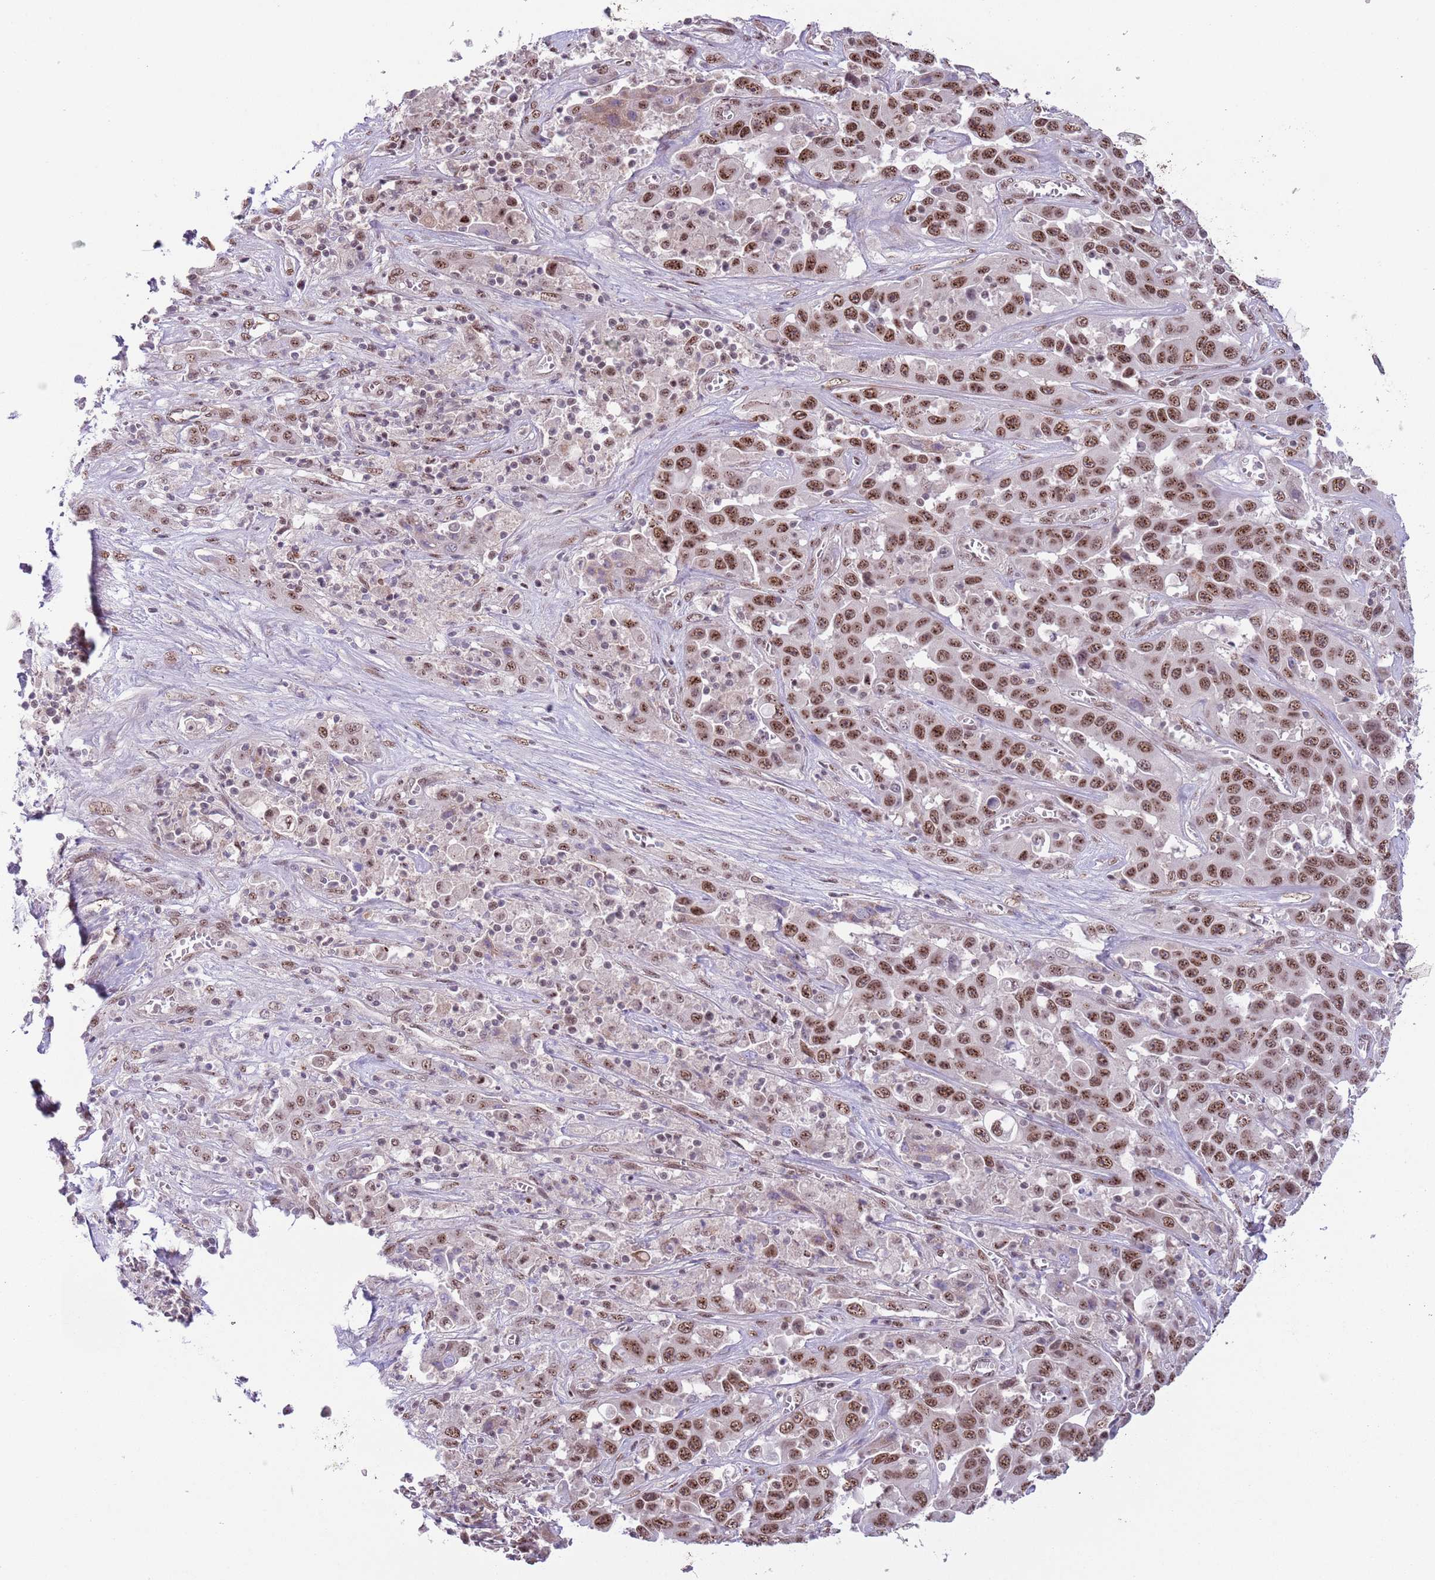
{"staining": {"intensity": "moderate", "quantity": ">75%", "location": "nuclear"}, "tissue": "liver cancer", "cell_type": "Tumor cells", "image_type": "cancer", "snomed": [{"axis": "morphology", "description": "Cholangiocarcinoma"}, {"axis": "topography", "description": "Liver"}], "caption": "Liver cholangiocarcinoma stained for a protein (brown) demonstrates moderate nuclear positive positivity in approximately >75% of tumor cells.", "gene": "SIPA1L3", "patient": {"sex": "female", "age": 52}}